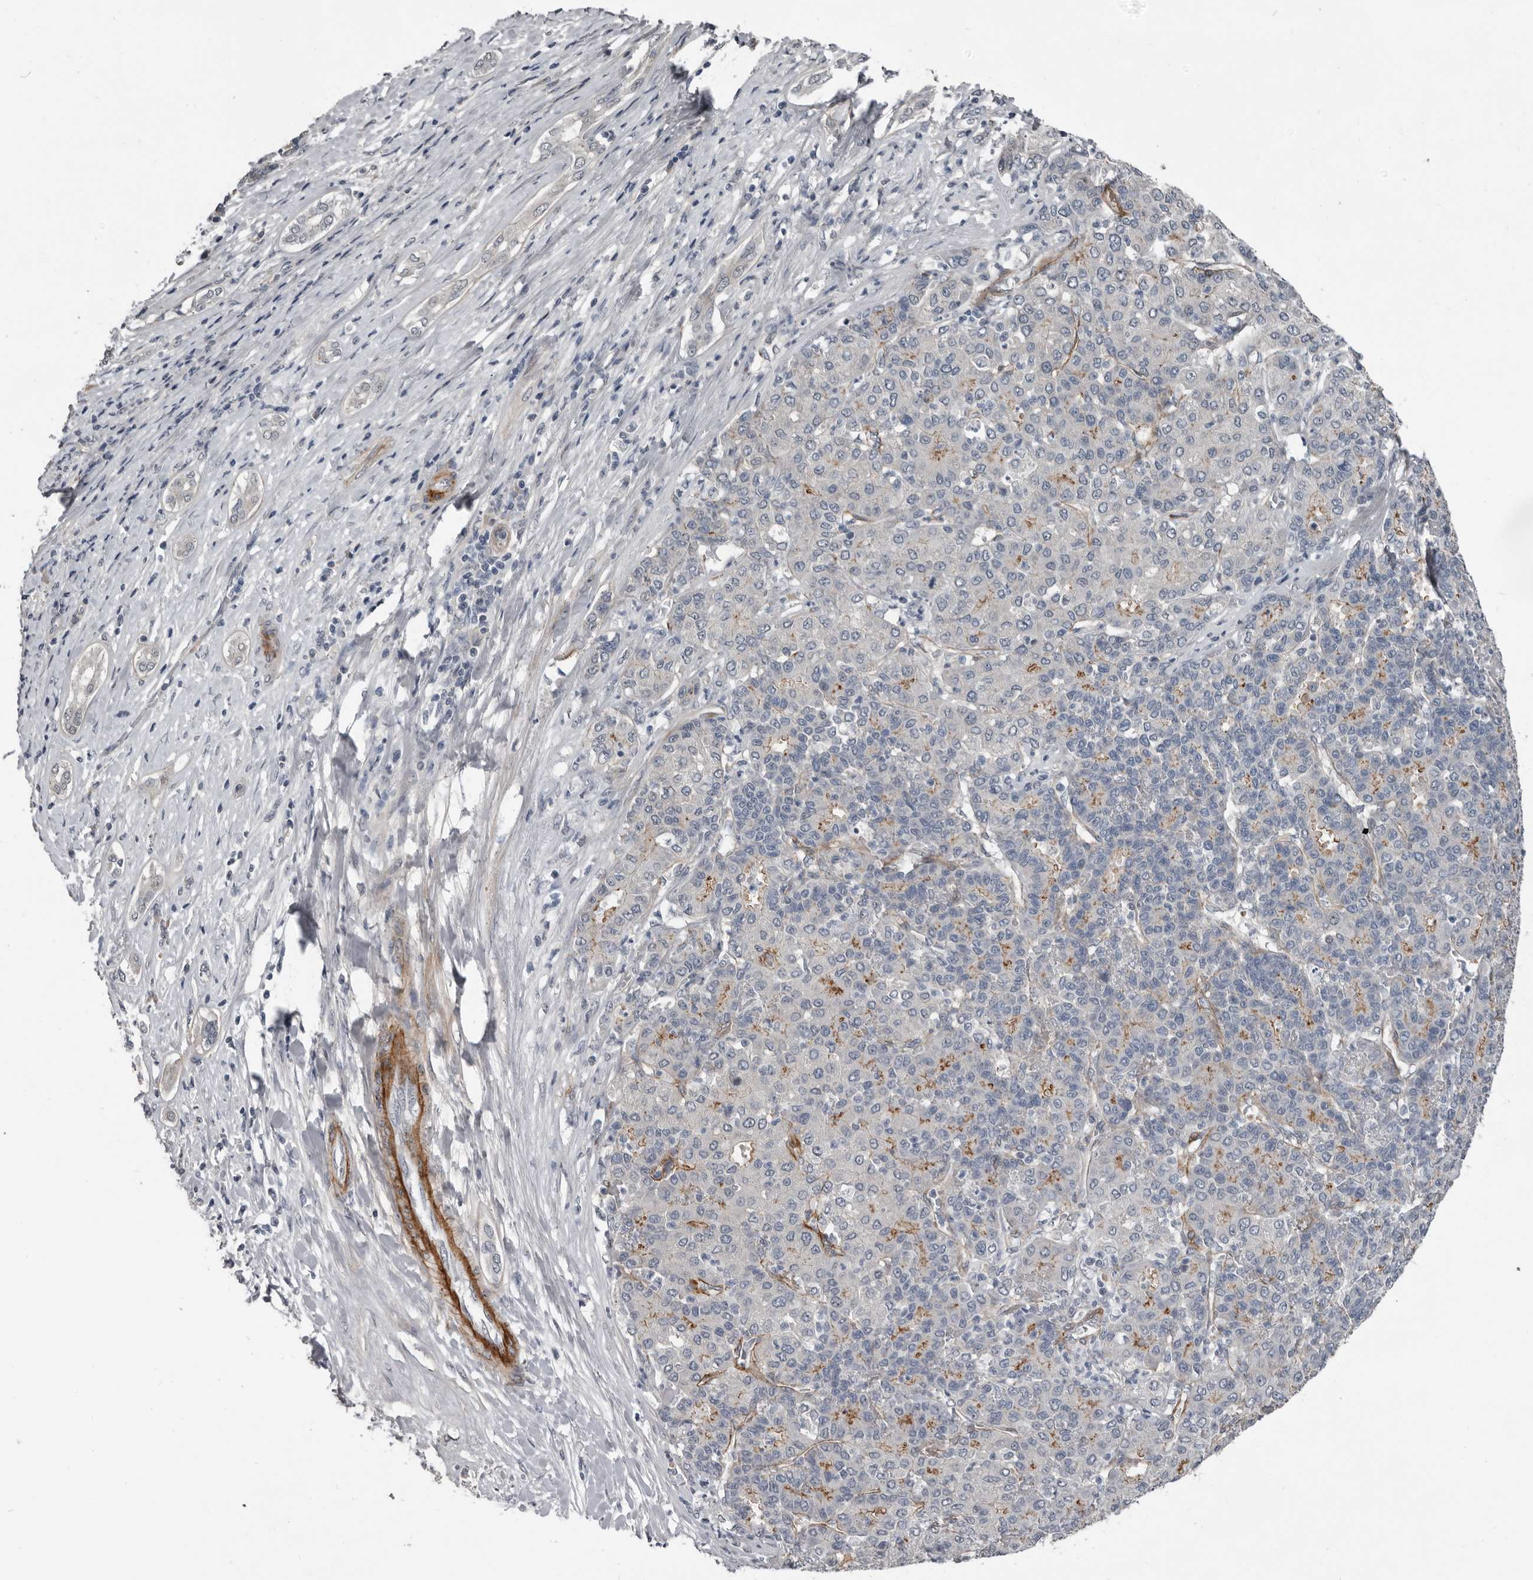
{"staining": {"intensity": "negative", "quantity": "none", "location": "none"}, "tissue": "liver cancer", "cell_type": "Tumor cells", "image_type": "cancer", "snomed": [{"axis": "morphology", "description": "Carcinoma, Hepatocellular, NOS"}, {"axis": "topography", "description": "Liver"}], "caption": "There is no significant staining in tumor cells of hepatocellular carcinoma (liver).", "gene": "C1orf216", "patient": {"sex": "male", "age": 65}}